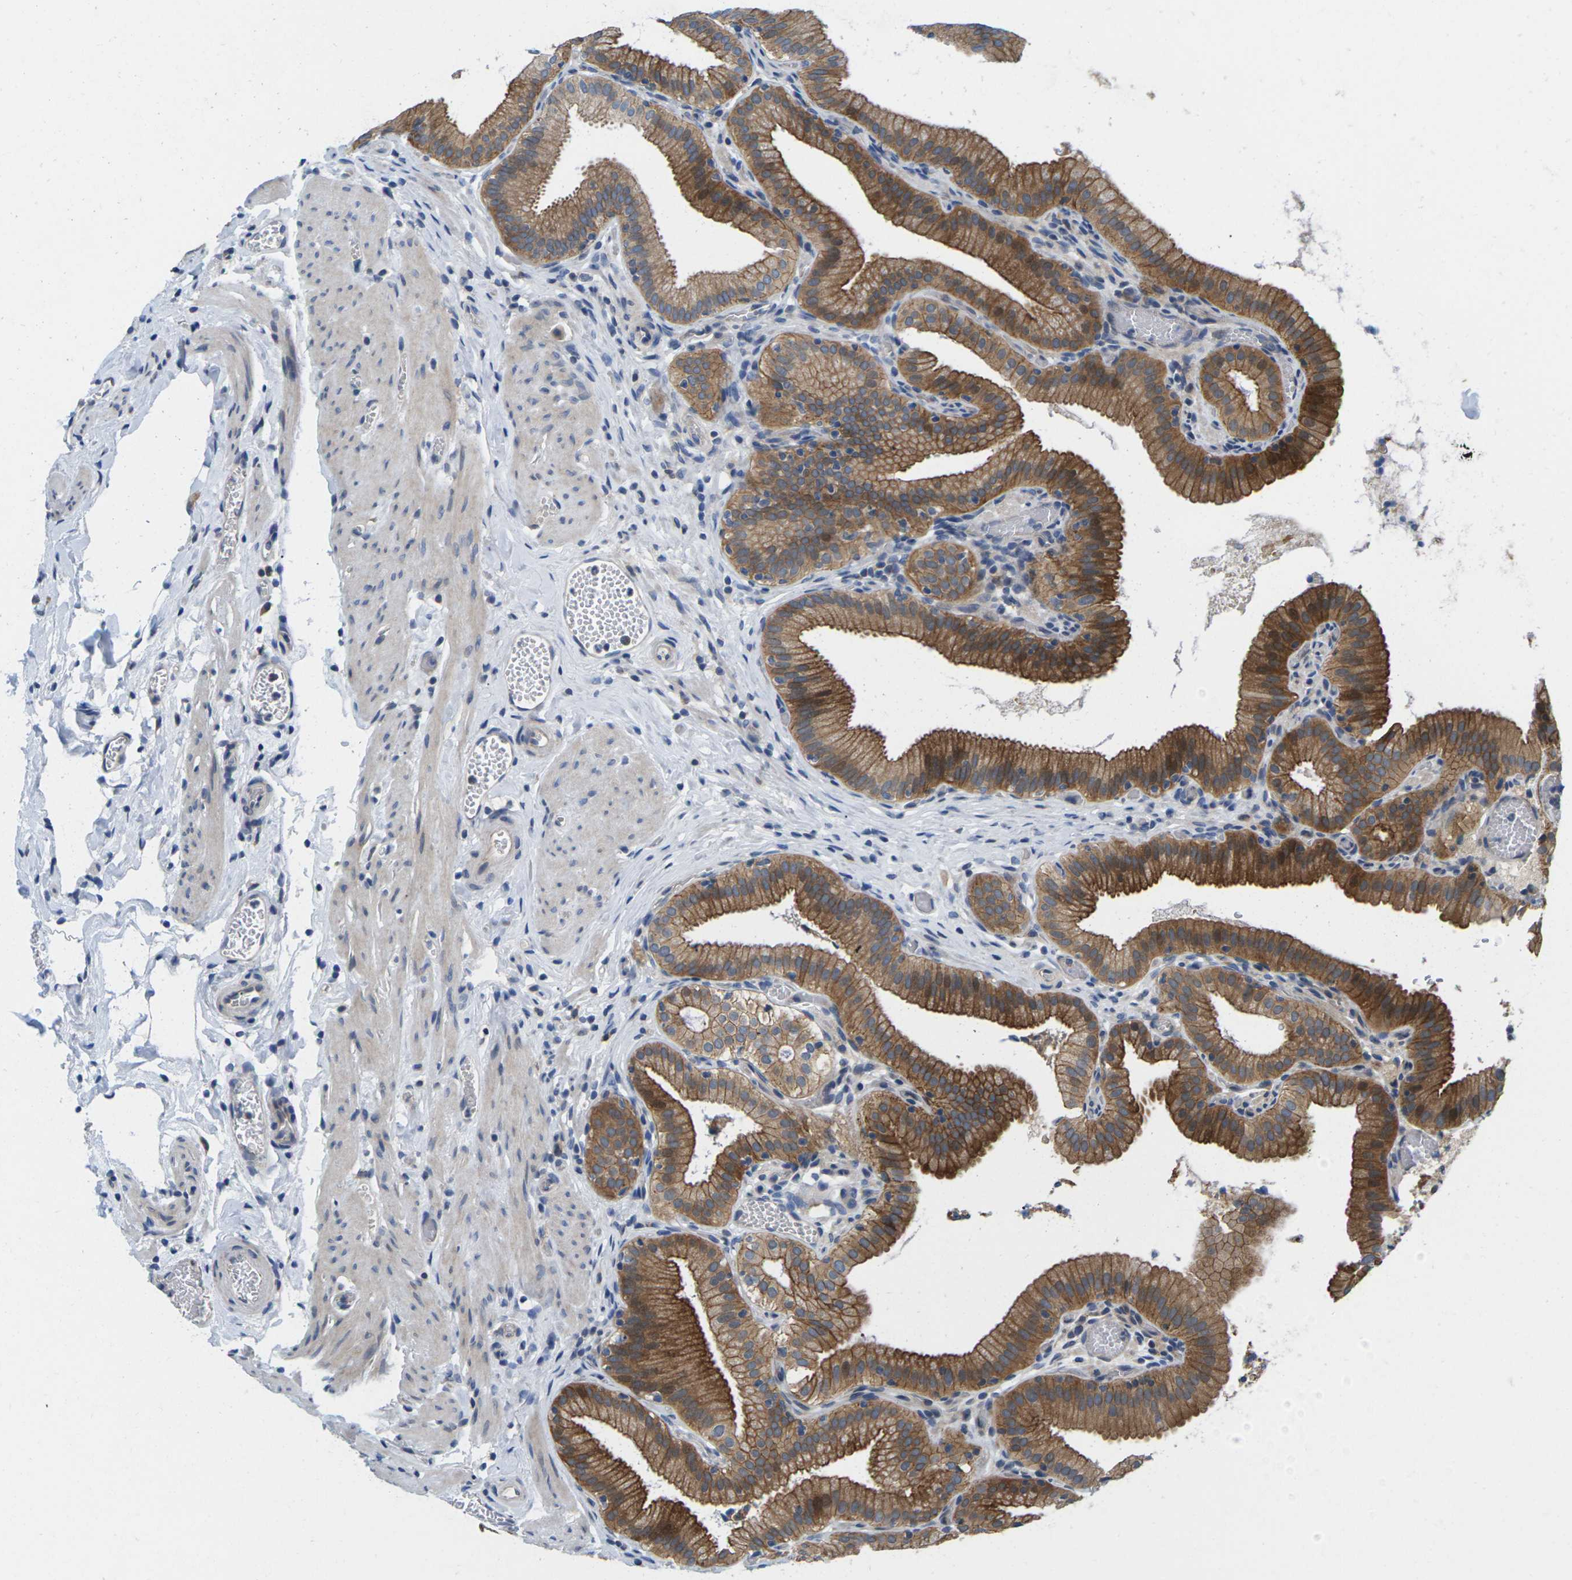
{"staining": {"intensity": "strong", "quantity": ">75%", "location": "cytoplasmic/membranous"}, "tissue": "gallbladder", "cell_type": "Glandular cells", "image_type": "normal", "snomed": [{"axis": "morphology", "description": "Normal tissue, NOS"}, {"axis": "topography", "description": "Gallbladder"}], "caption": "Brown immunohistochemical staining in unremarkable gallbladder displays strong cytoplasmic/membranous positivity in approximately >75% of glandular cells.", "gene": "SCNN1A", "patient": {"sex": "male", "age": 54}}